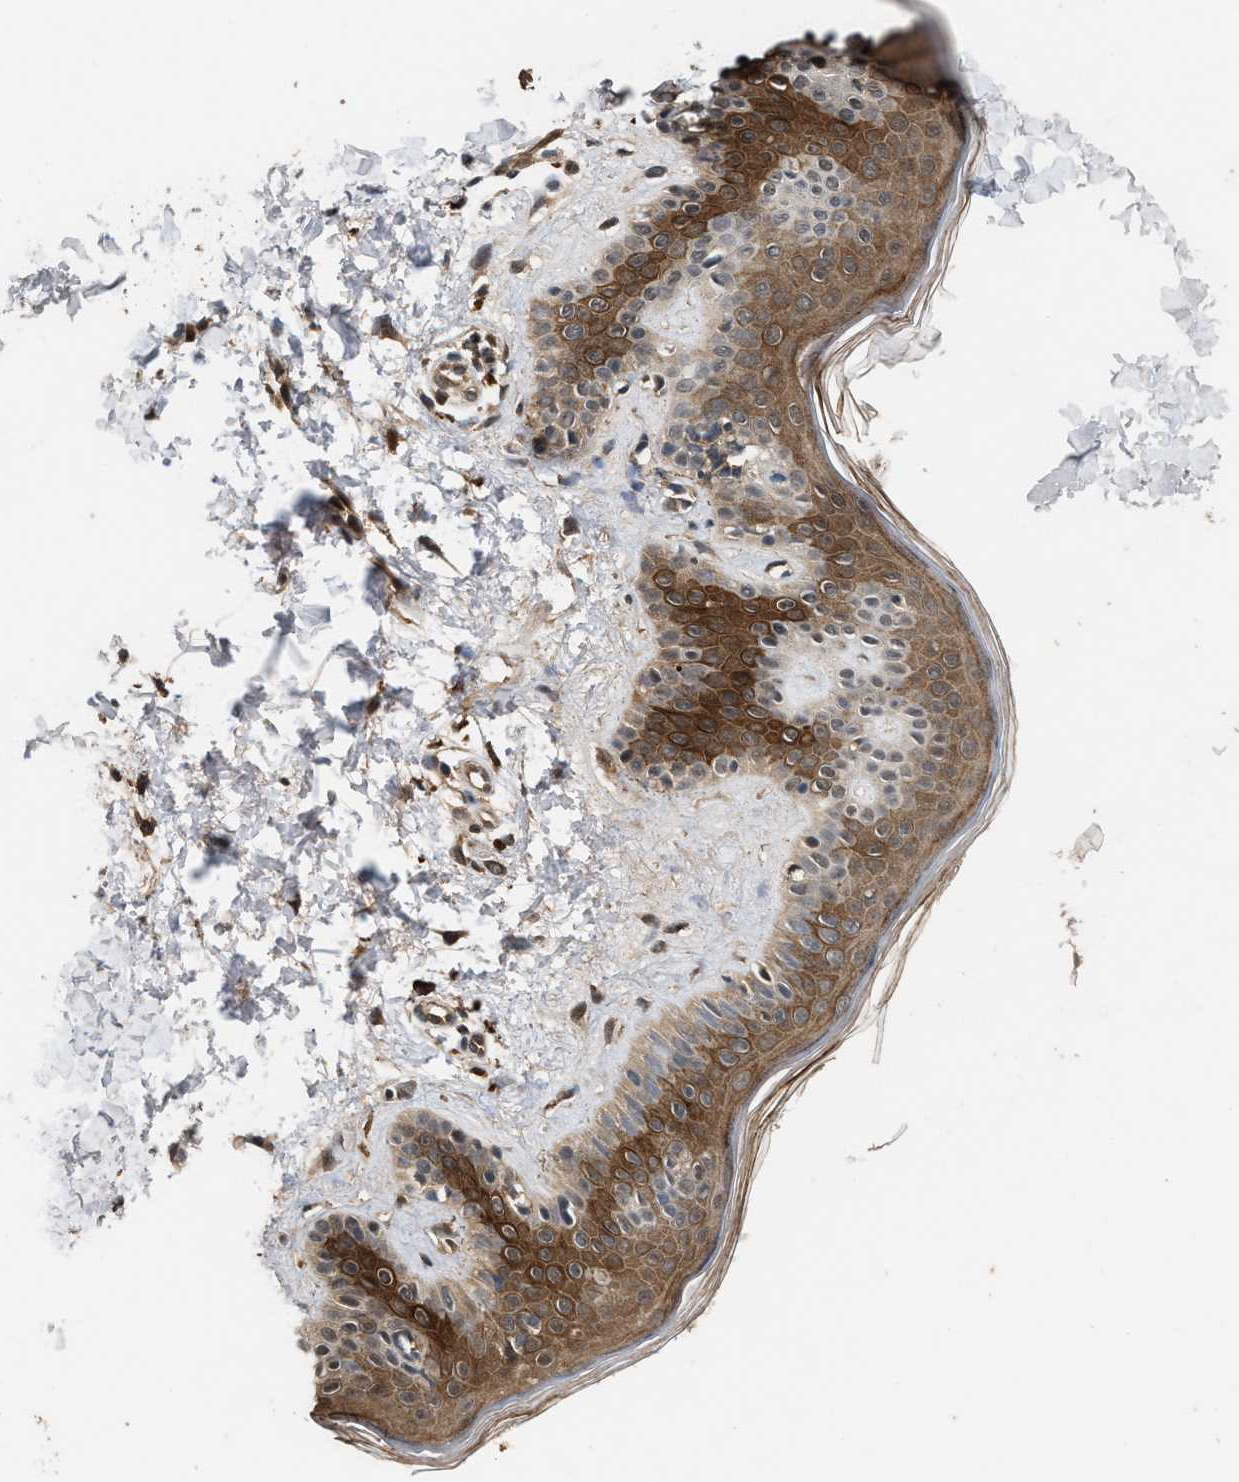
{"staining": {"intensity": "moderate", "quantity": "25%-75%", "location": "cytoplasmic/membranous"}, "tissue": "skin", "cell_type": "Fibroblasts", "image_type": "normal", "snomed": [{"axis": "morphology", "description": "Normal tissue, NOS"}, {"axis": "topography", "description": "Skin"}], "caption": "Brown immunohistochemical staining in normal human skin demonstrates moderate cytoplasmic/membranous staining in approximately 25%-75% of fibroblasts.", "gene": "RUSC2", "patient": {"sex": "male", "age": 30}}